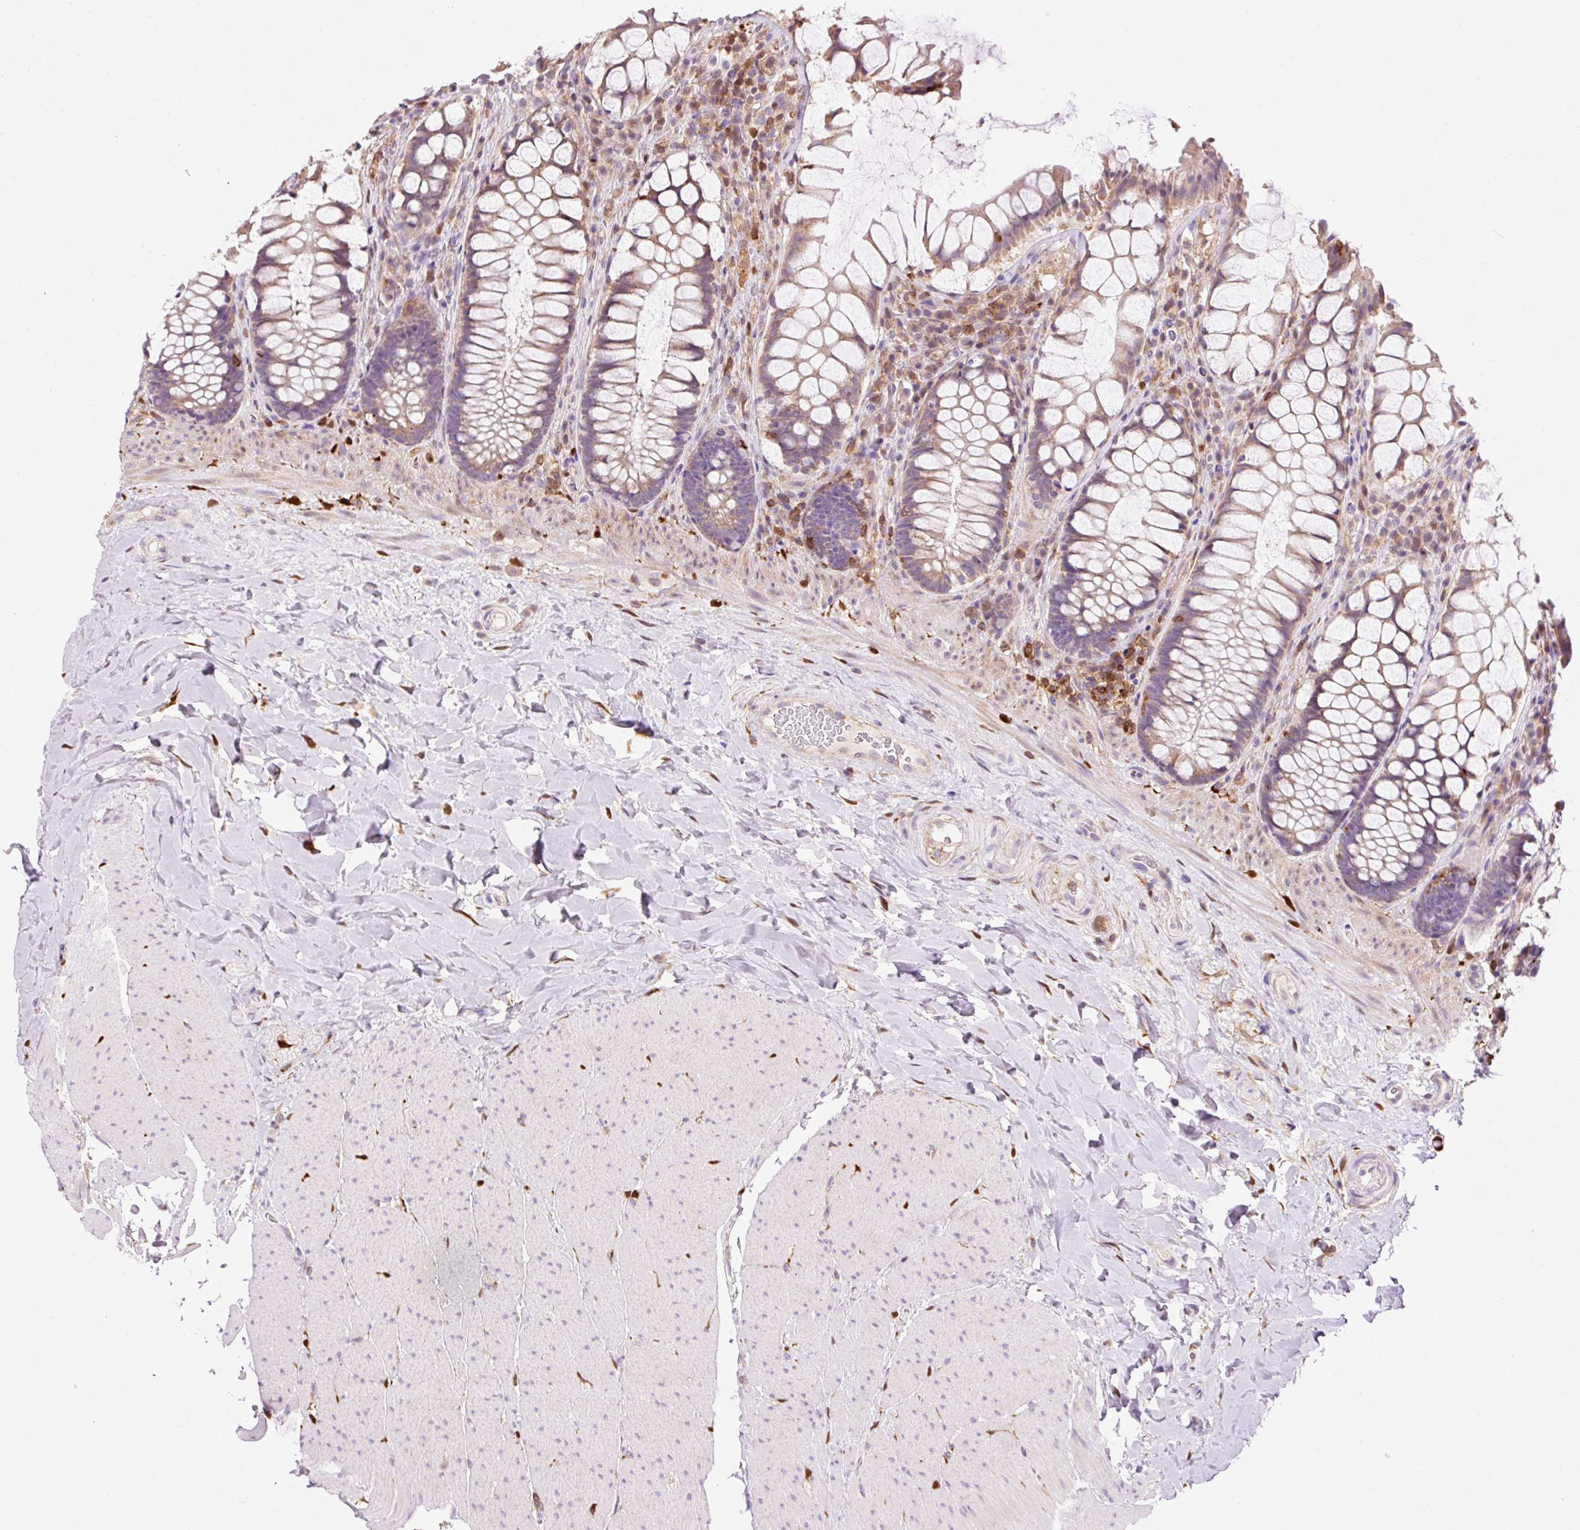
{"staining": {"intensity": "weak", "quantity": "25%-75%", "location": "cytoplasmic/membranous"}, "tissue": "rectum", "cell_type": "Glandular cells", "image_type": "normal", "snomed": [{"axis": "morphology", "description": "Normal tissue, NOS"}, {"axis": "topography", "description": "Rectum"}], "caption": "A high-resolution micrograph shows immunohistochemistry (IHC) staining of benign rectum, which shows weak cytoplasmic/membranous staining in approximately 25%-75% of glandular cells.", "gene": "CD83", "patient": {"sex": "female", "age": 58}}